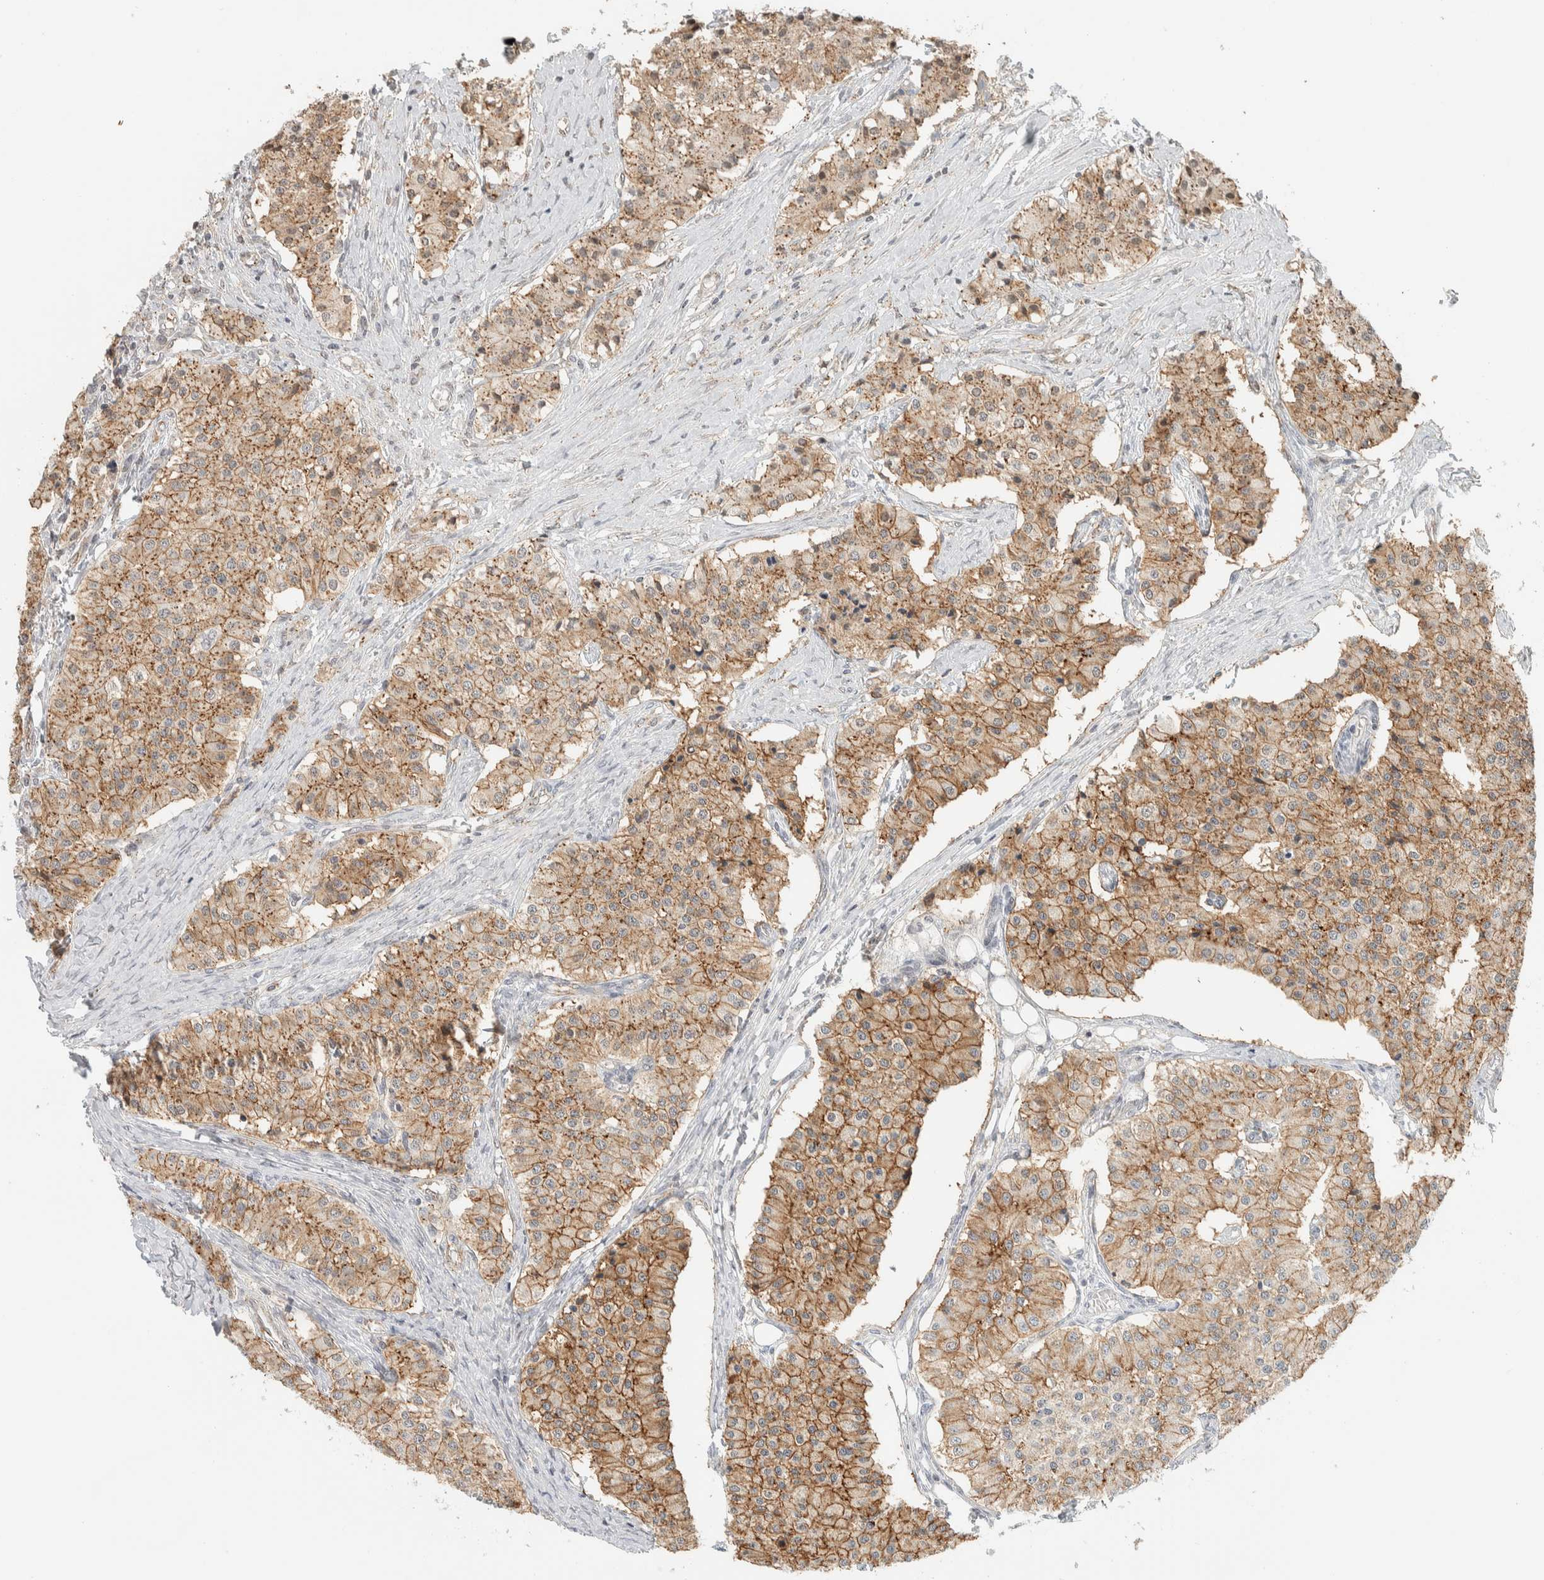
{"staining": {"intensity": "moderate", "quantity": ">75%", "location": "cytoplasmic/membranous"}, "tissue": "carcinoid", "cell_type": "Tumor cells", "image_type": "cancer", "snomed": [{"axis": "morphology", "description": "Carcinoid, malignant, NOS"}, {"axis": "topography", "description": "Colon"}], "caption": "A high-resolution histopathology image shows IHC staining of carcinoid (malignant), which displays moderate cytoplasmic/membranous positivity in about >75% of tumor cells. (DAB (3,3'-diaminobenzidine) IHC with brightfield microscopy, high magnification).", "gene": "CDH17", "patient": {"sex": "female", "age": 52}}